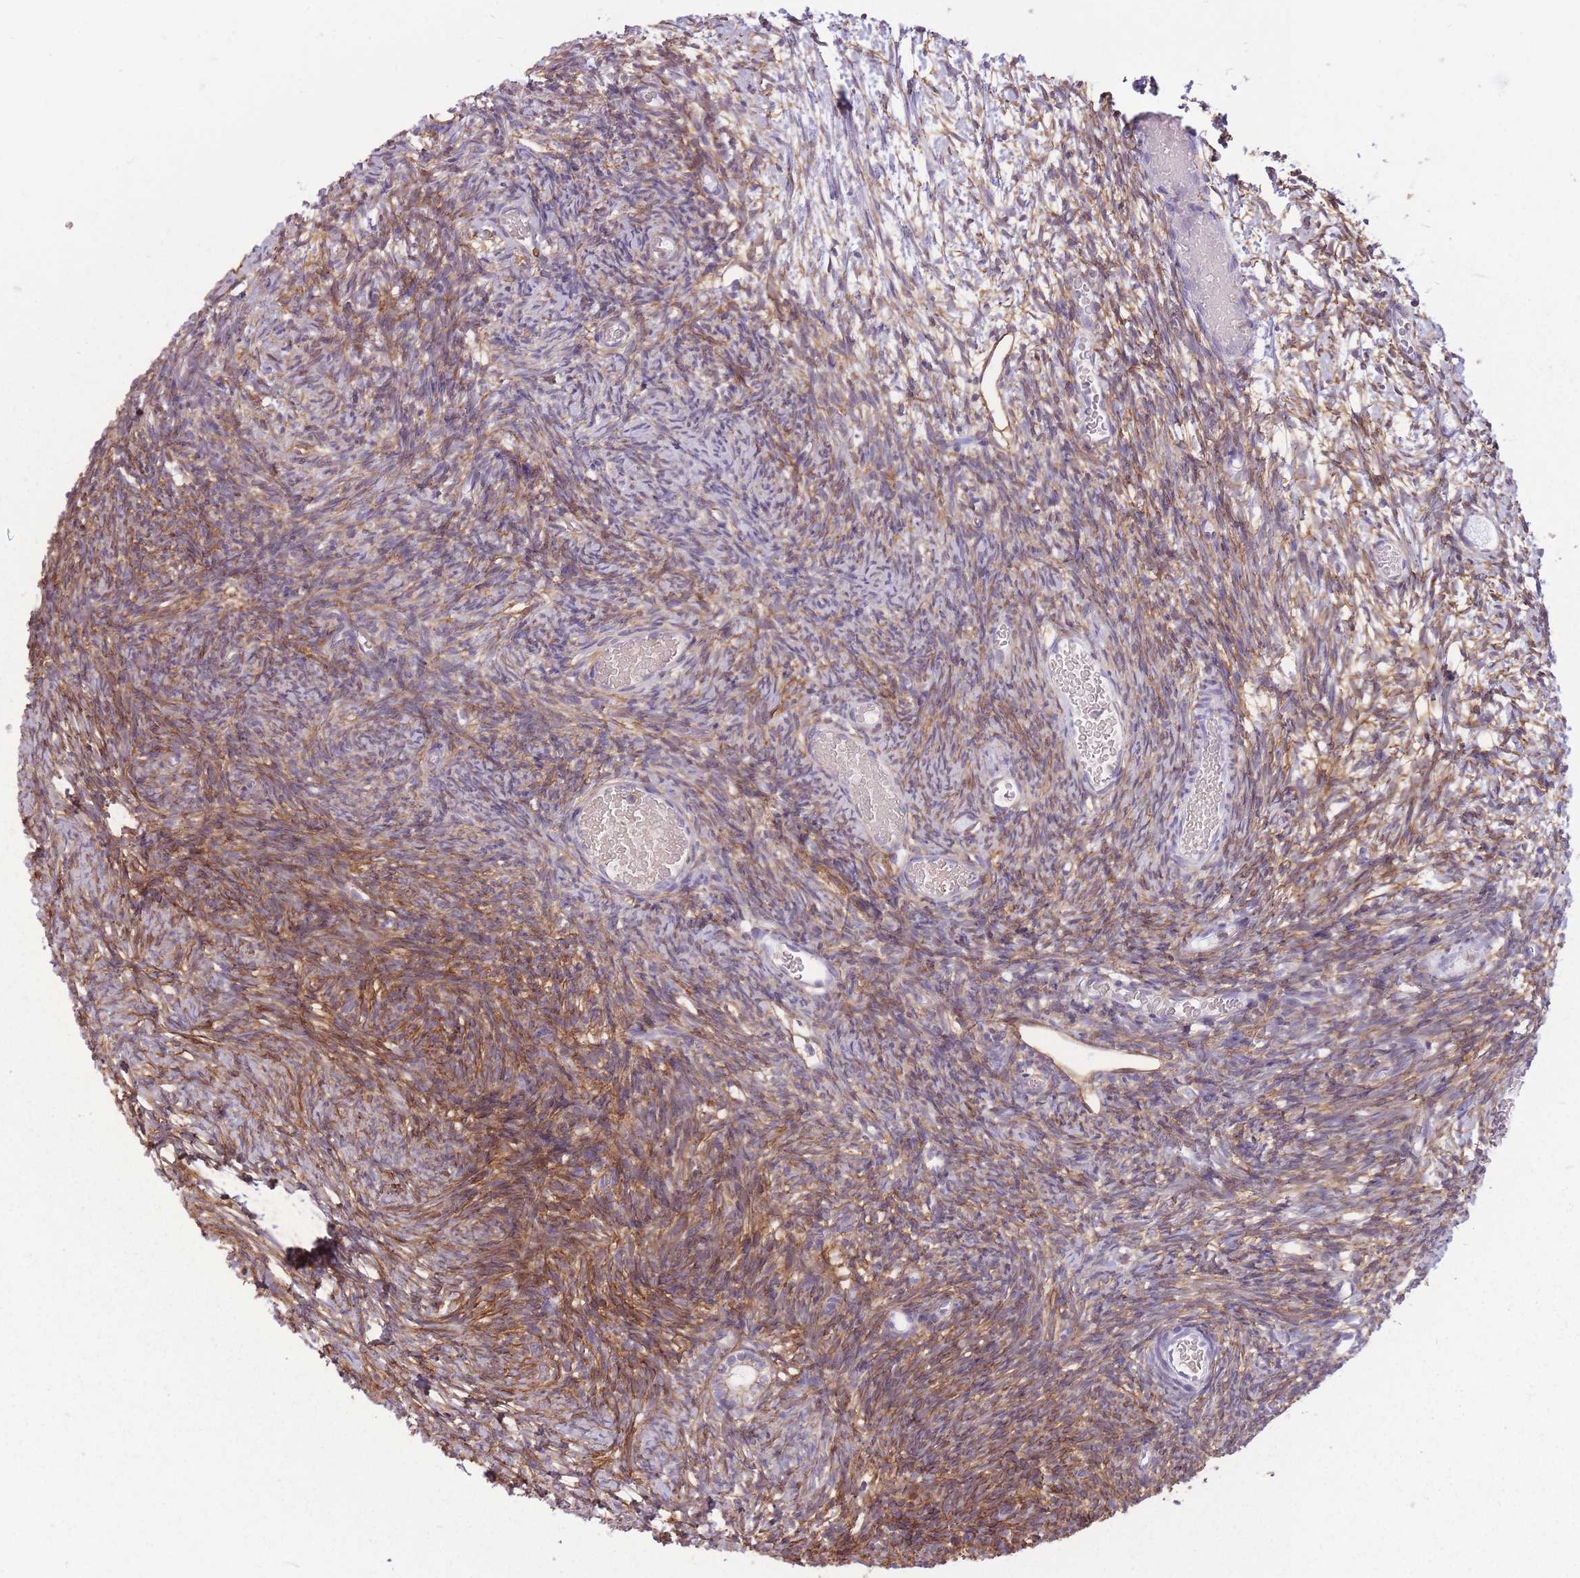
{"staining": {"intensity": "moderate", "quantity": ">75%", "location": "cytoplasmic/membranous"}, "tissue": "ovary", "cell_type": "Ovarian stroma cells", "image_type": "normal", "snomed": [{"axis": "morphology", "description": "Normal tissue, NOS"}, {"axis": "topography", "description": "Ovary"}], "caption": "Normal ovary was stained to show a protein in brown. There is medium levels of moderate cytoplasmic/membranous staining in about >75% of ovarian stroma cells.", "gene": "ADD1", "patient": {"sex": "female", "age": 39}}